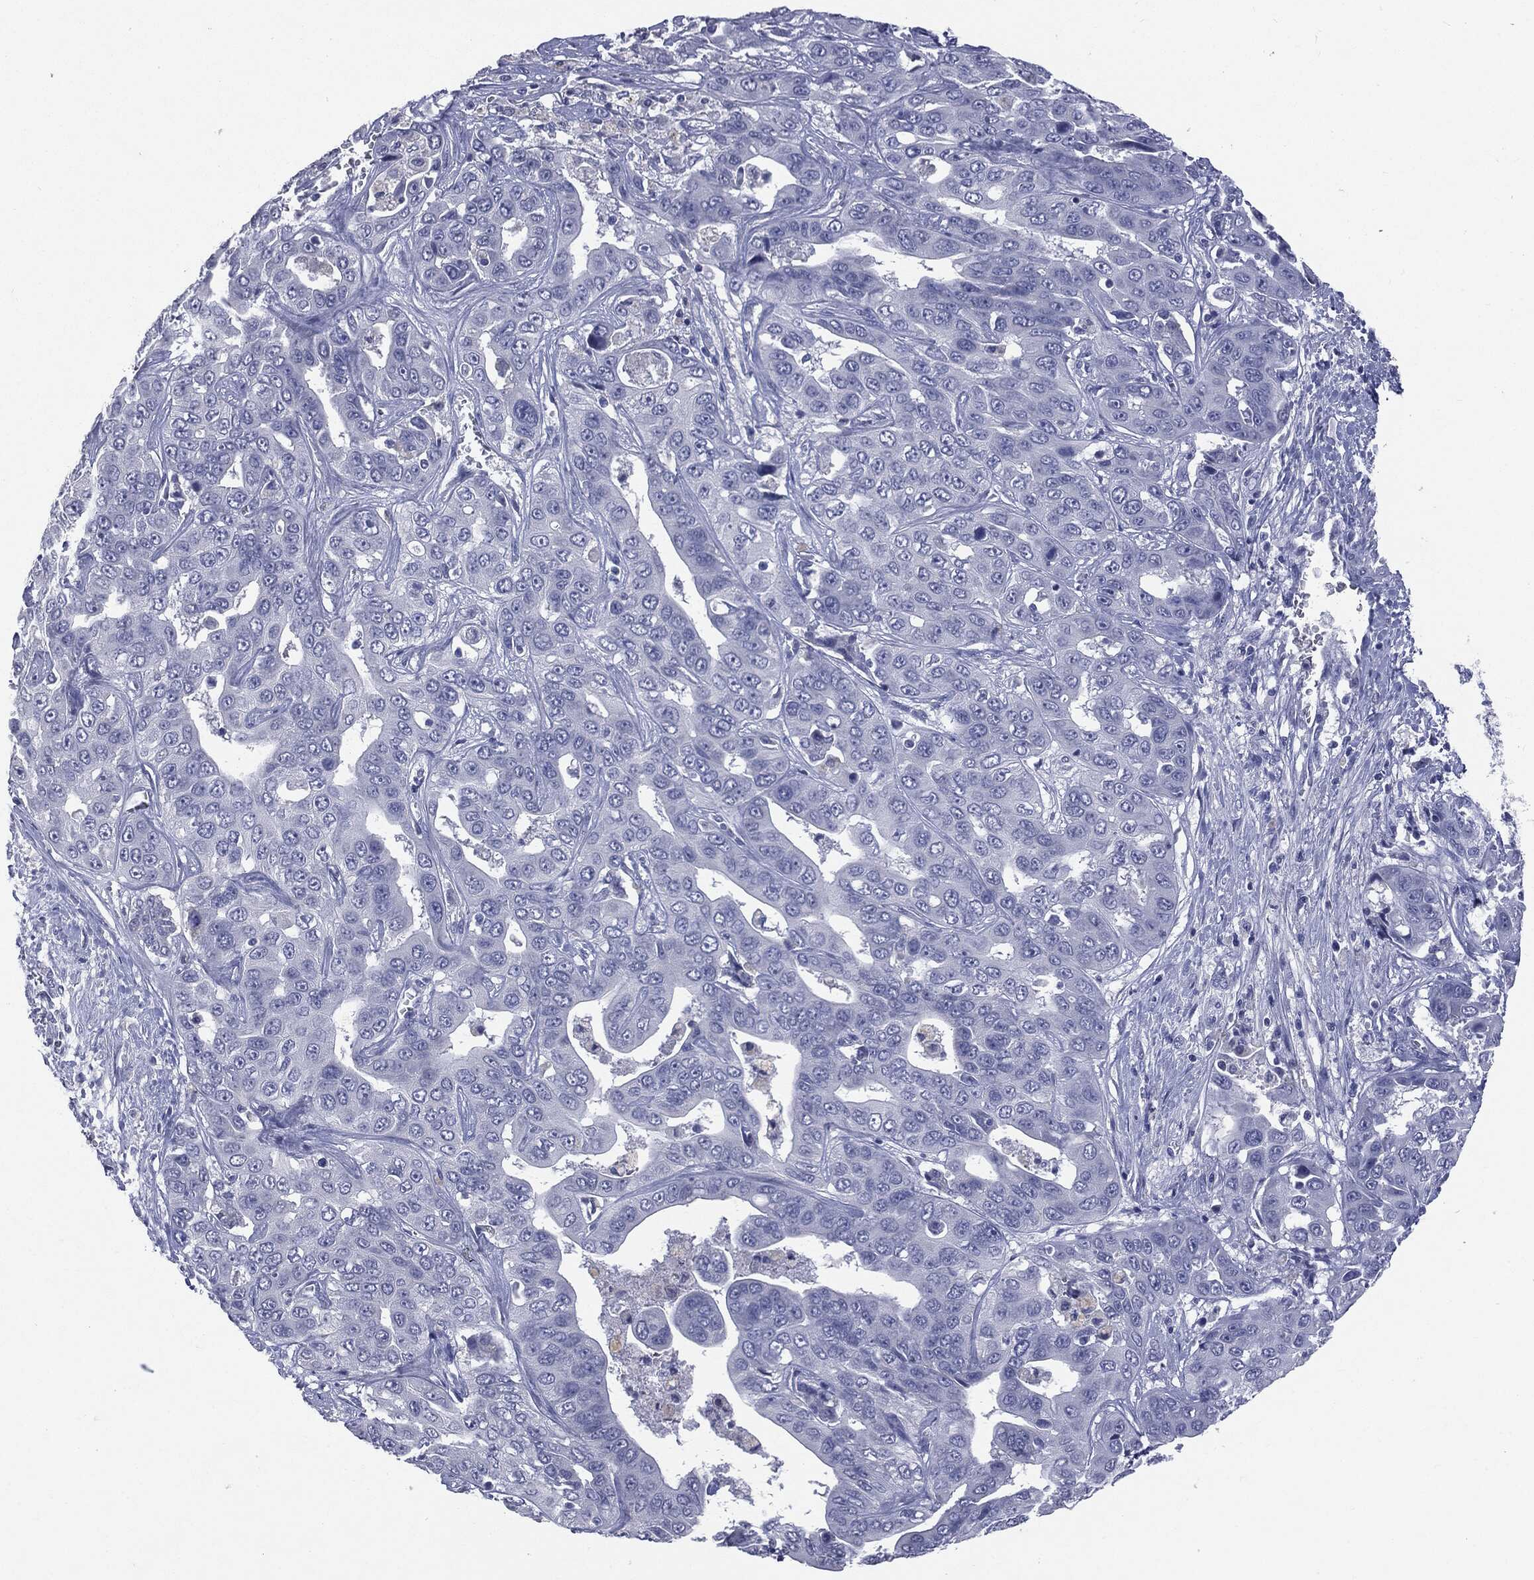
{"staining": {"intensity": "negative", "quantity": "none", "location": "none"}, "tissue": "liver cancer", "cell_type": "Tumor cells", "image_type": "cancer", "snomed": [{"axis": "morphology", "description": "Cholangiocarcinoma"}, {"axis": "topography", "description": "Liver"}], "caption": "A high-resolution photomicrograph shows IHC staining of liver cancer (cholangiocarcinoma), which displays no significant expression in tumor cells.", "gene": "TSHB", "patient": {"sex": "female", "age": 52}}